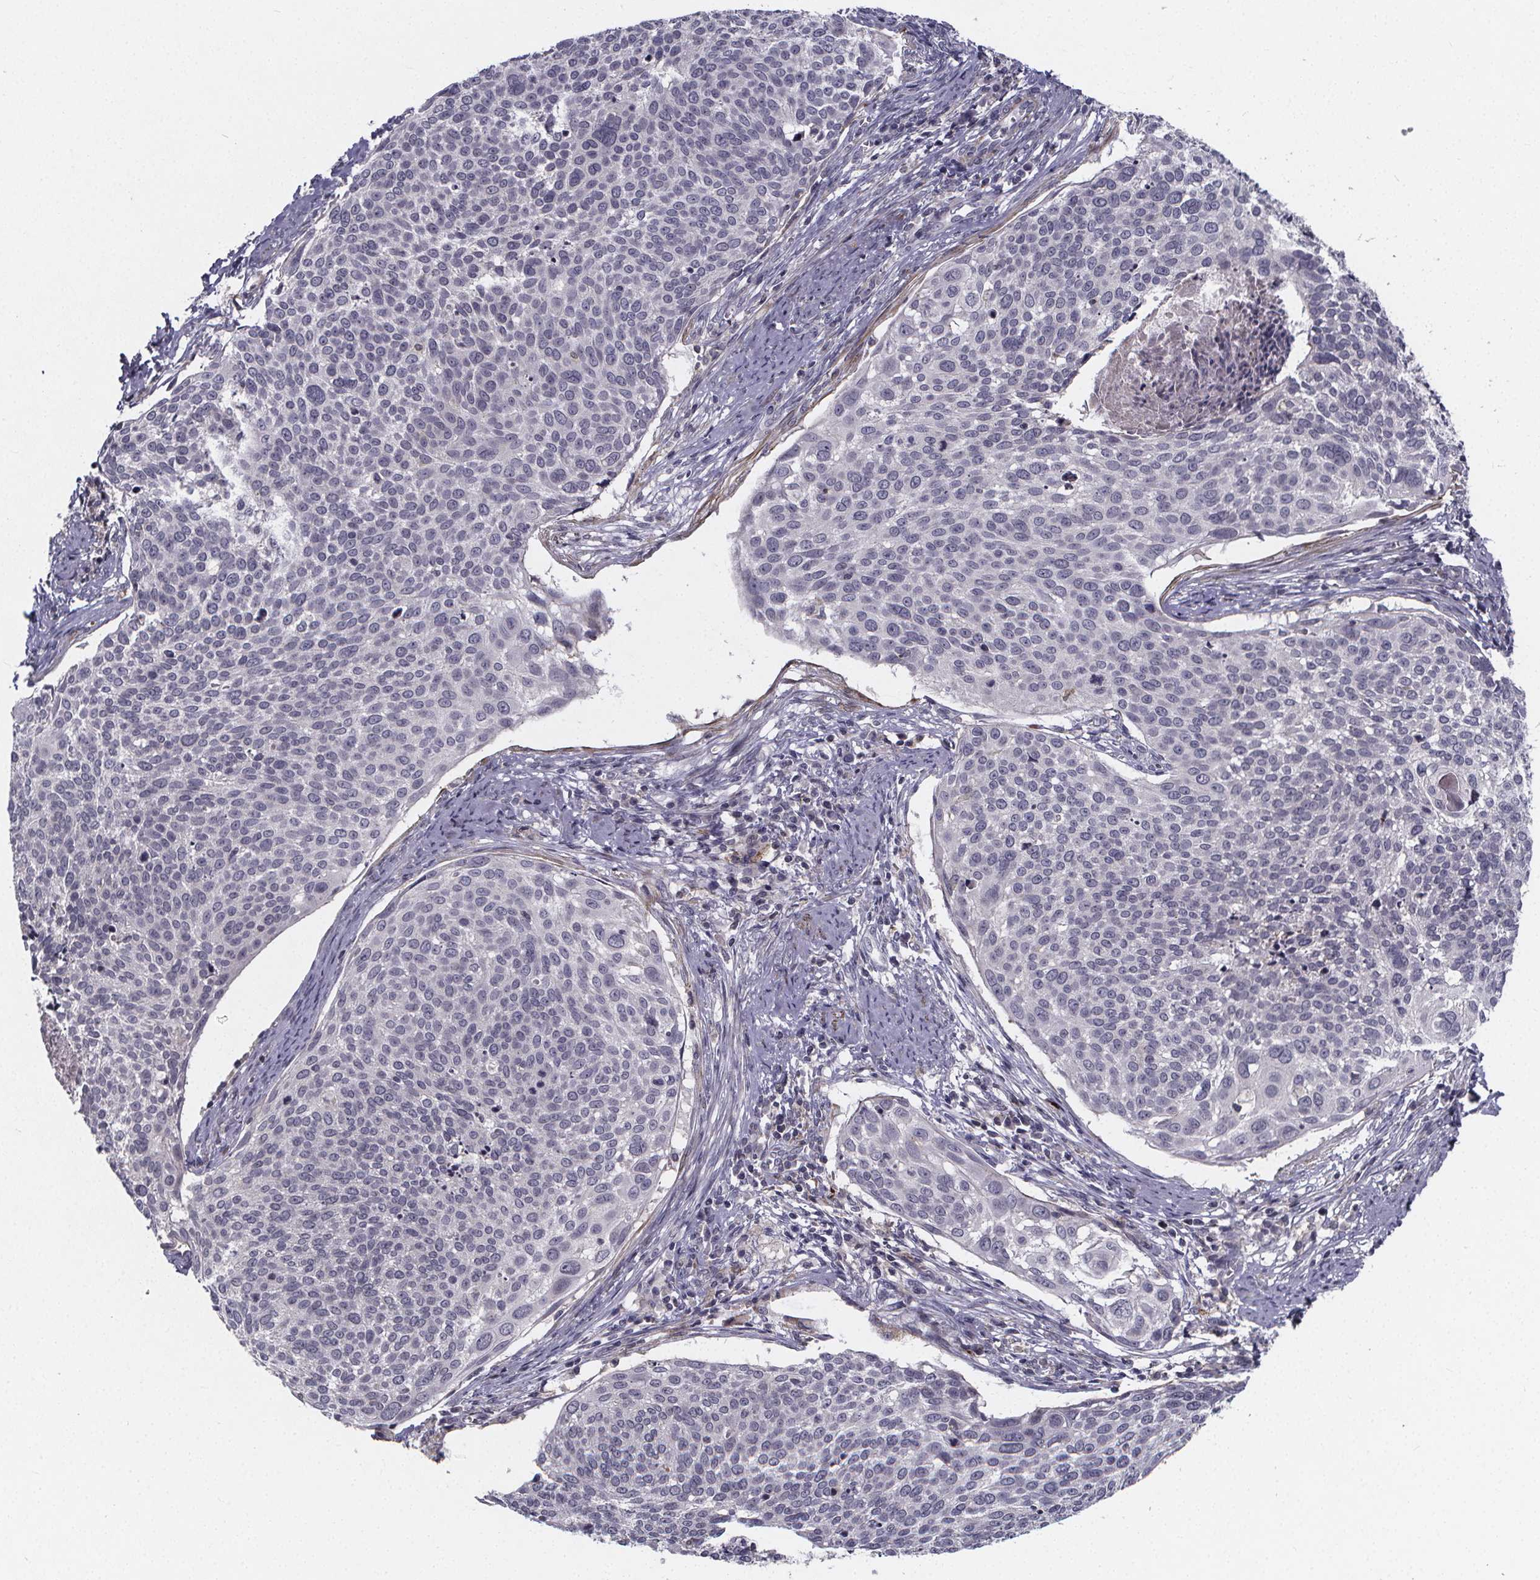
{"staining": {"intensity": "negative", "quantity": "none", "location": "none"}, "tissue": "cervical cancer", "cell_type": "Tumor cells", "image_type": "cancer", "snomed": [{"axis": "morphology", "description": "Squamous cell carcinoma, NOS"}, {"axis": "topography", "description": "Cervix"}], "caption": "Immunohistochemistry micrograph of cervical cancer stained for a protein (brown), which shows no expression in tumor cells.", "gene": "FBXW2", "patient": {"sex": "female", "age": 39}}